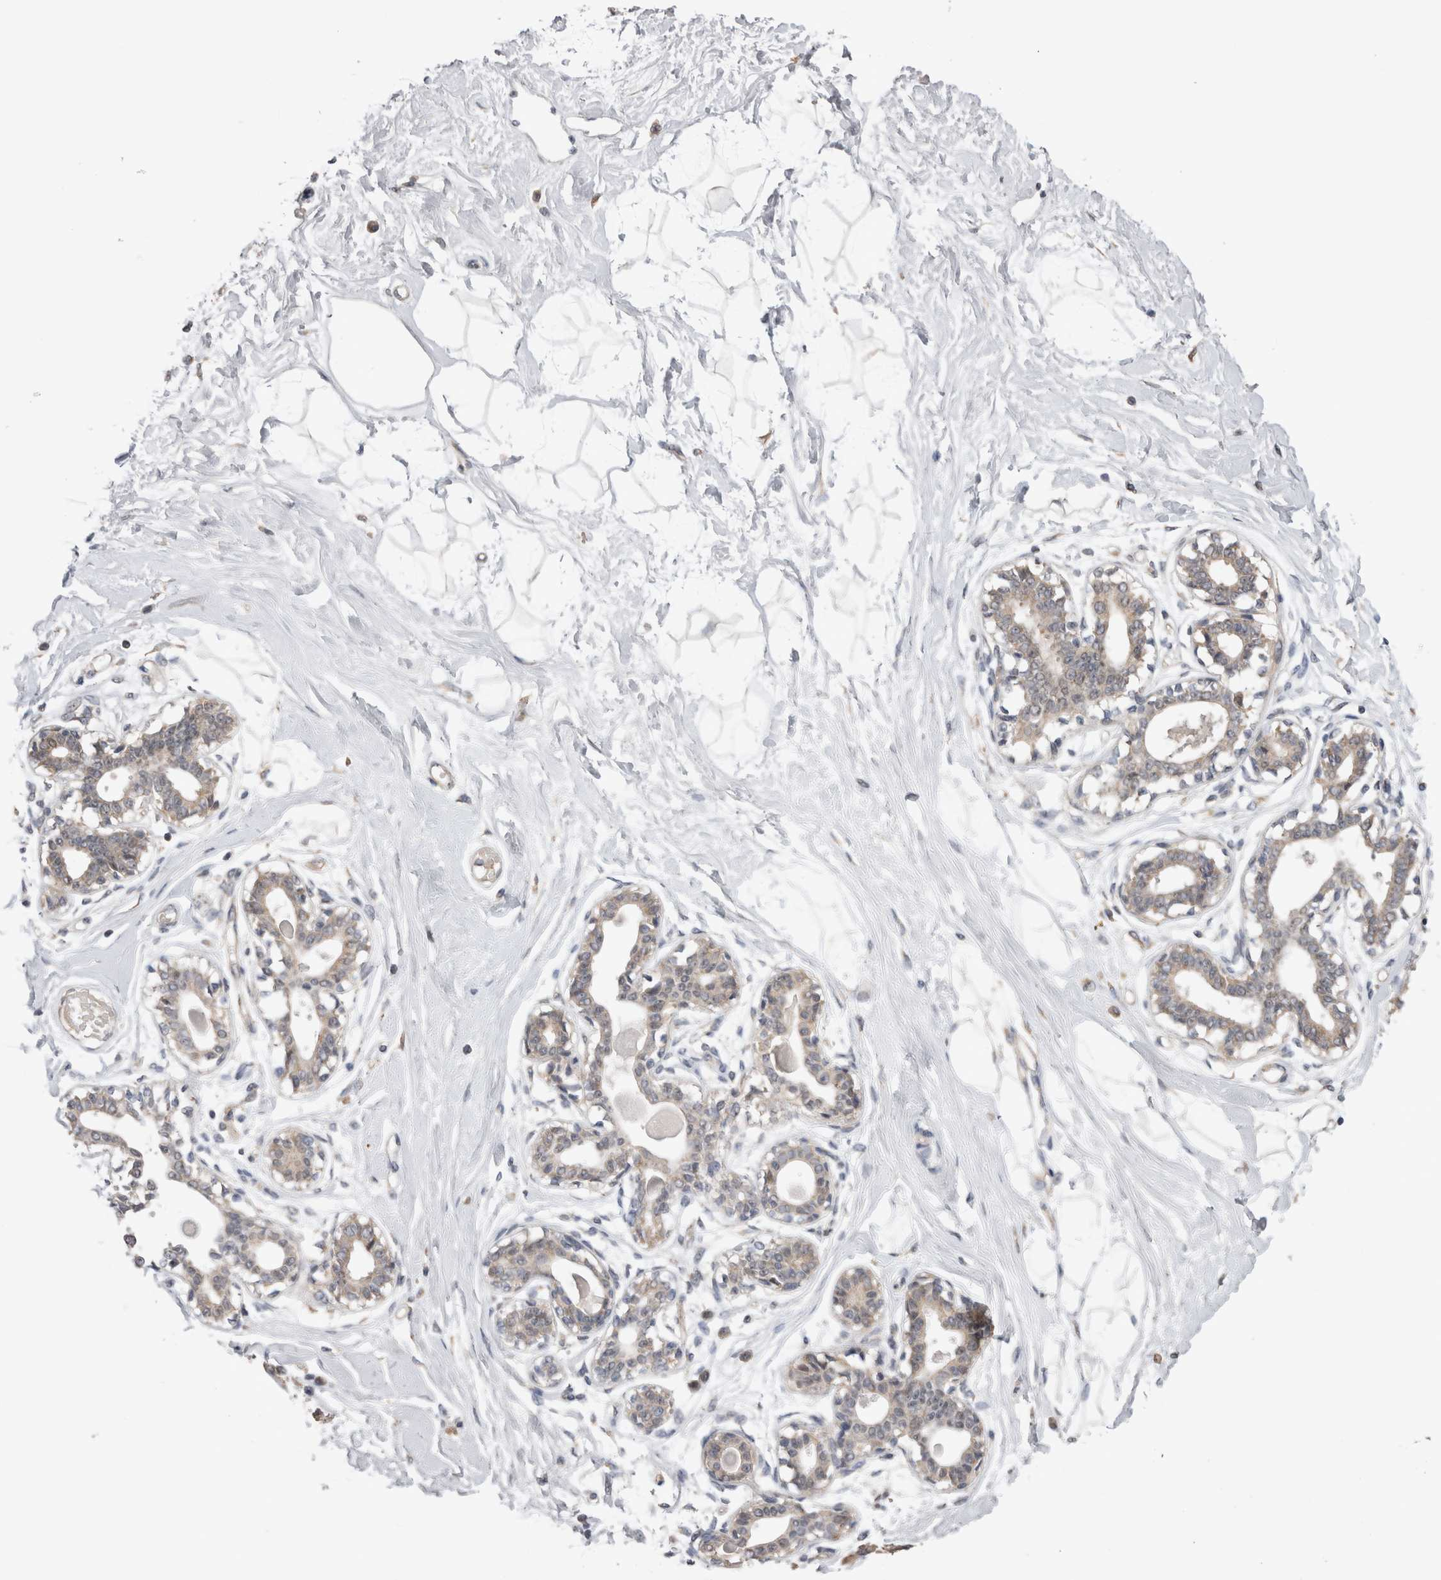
{"staining": {"intensity": "negative", "quantity": "none", "location": "none"}, "tissue": "breast", "cell_type": "Adipocytes", "image_type": "normal", "snomed": [{"axis": "morphology", "description": "Normal tissue, NOS"}, {"axis": "topography", "description": "Breast"}], "caption": "Breast was stained to show a protein in brown. There is no significant staining in adipocytes. (Stains: DAB (3,3'-diaminobenzidine) immunohistochemistry with hematoxylin counter stain, Microscopy: brightfield microscopy at high magnification).", "gene": "ARHGAP29", "patient": {"sex": "female", "age": 45}}